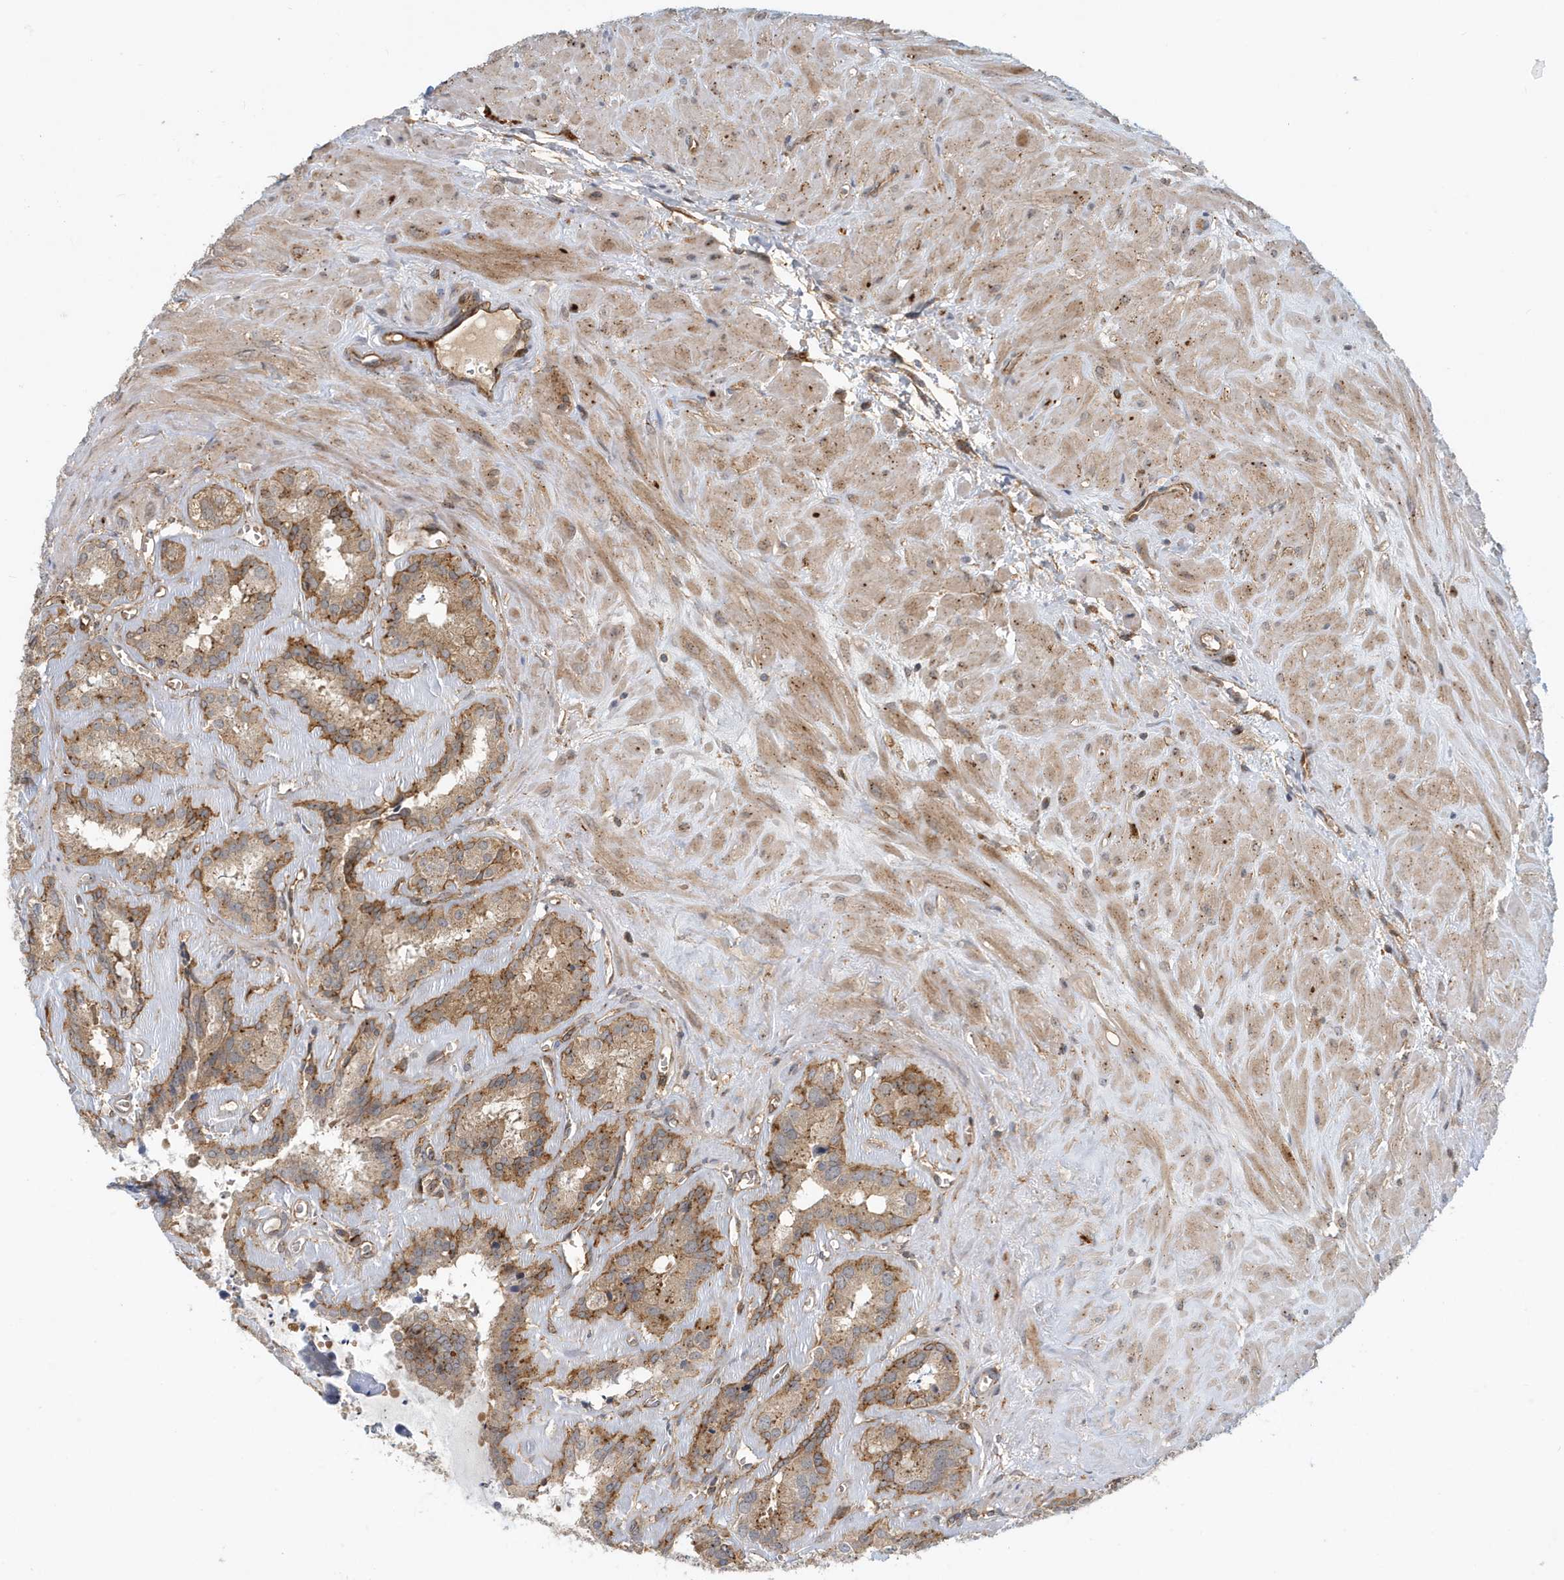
{"staining": {"intensity": "moderate", "quantity": ">75%", "location": "cytoplasmic/membranous"}, "tissue": "seminal vesicle", "cell_type": "Glandular cells", "image_type": "normal", "snomed": [{"axis": "morphology", "description": "Normal tissue, NOS"}, {"axis": "topography", "description": "Prostate"}, {"axis": "topography", "description": "Seminal veicle"}], "caption": "A photomicrograph showing moderate cytoplasmic/membranous expression in approximately >75% of glandular cells in unremarkable seminal vesicle, as visualized by brown immunohistochemical staining.", "gene": "FYCO1", "patient": {"sex": "male", "age": 59}}